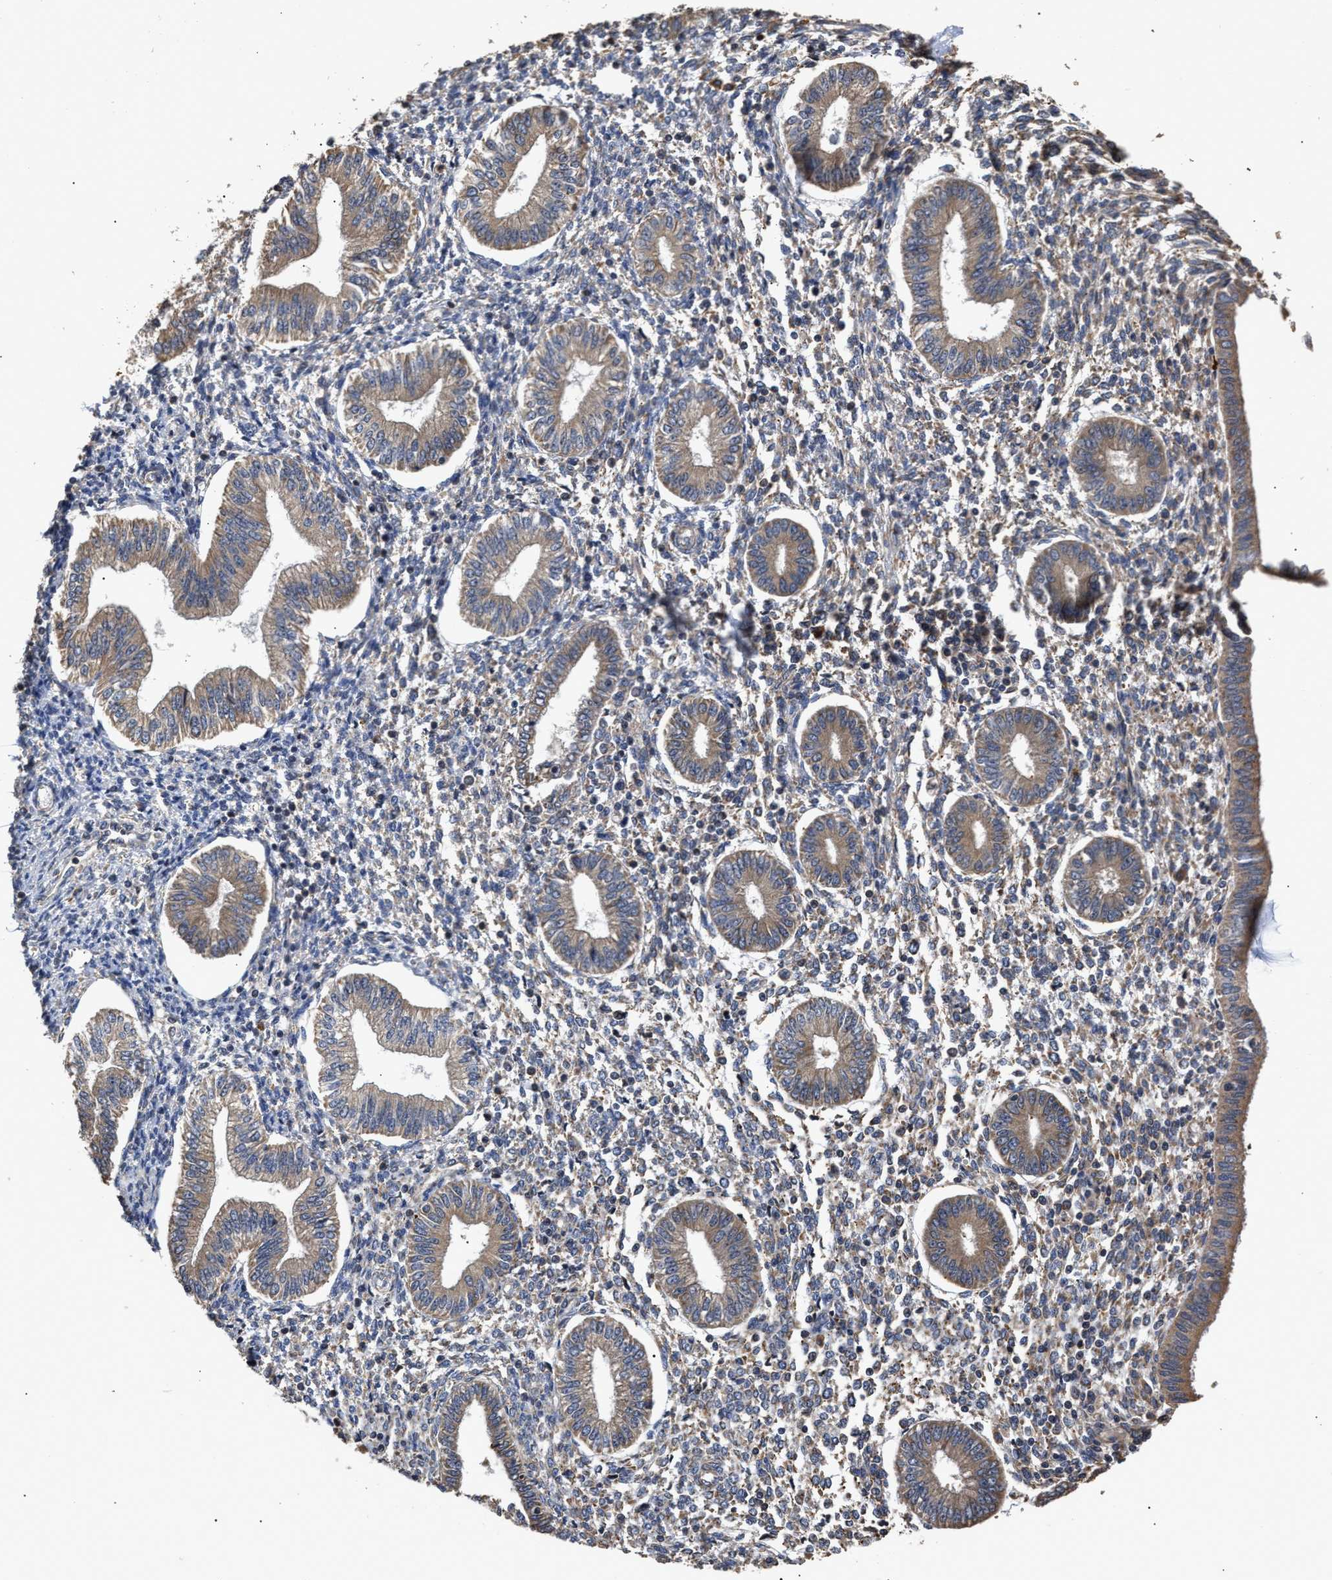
{"staining": {"intensity": "moderate", "quantity": "<25%", "location": "cytoplasmic/membranous"}, "tissue": "endometrium", "cell_type": "Cells in endometrial stroma", "image_type": "normal", "snomed": [{"axis": "morphology", "description": "Normal tissue, NOS"}, {"axis": "topography", "description": "Endometrium"}], "caption": "A high-resolution photomicrograph shows immunohistochemistry staining of benign endometrium, which shows moderate cytoplasmic/membranous positivity in about <25% of cells in endometrial stroma.", "gene": "GOSR1", "patient": {"sex": "female", "age": 50}}